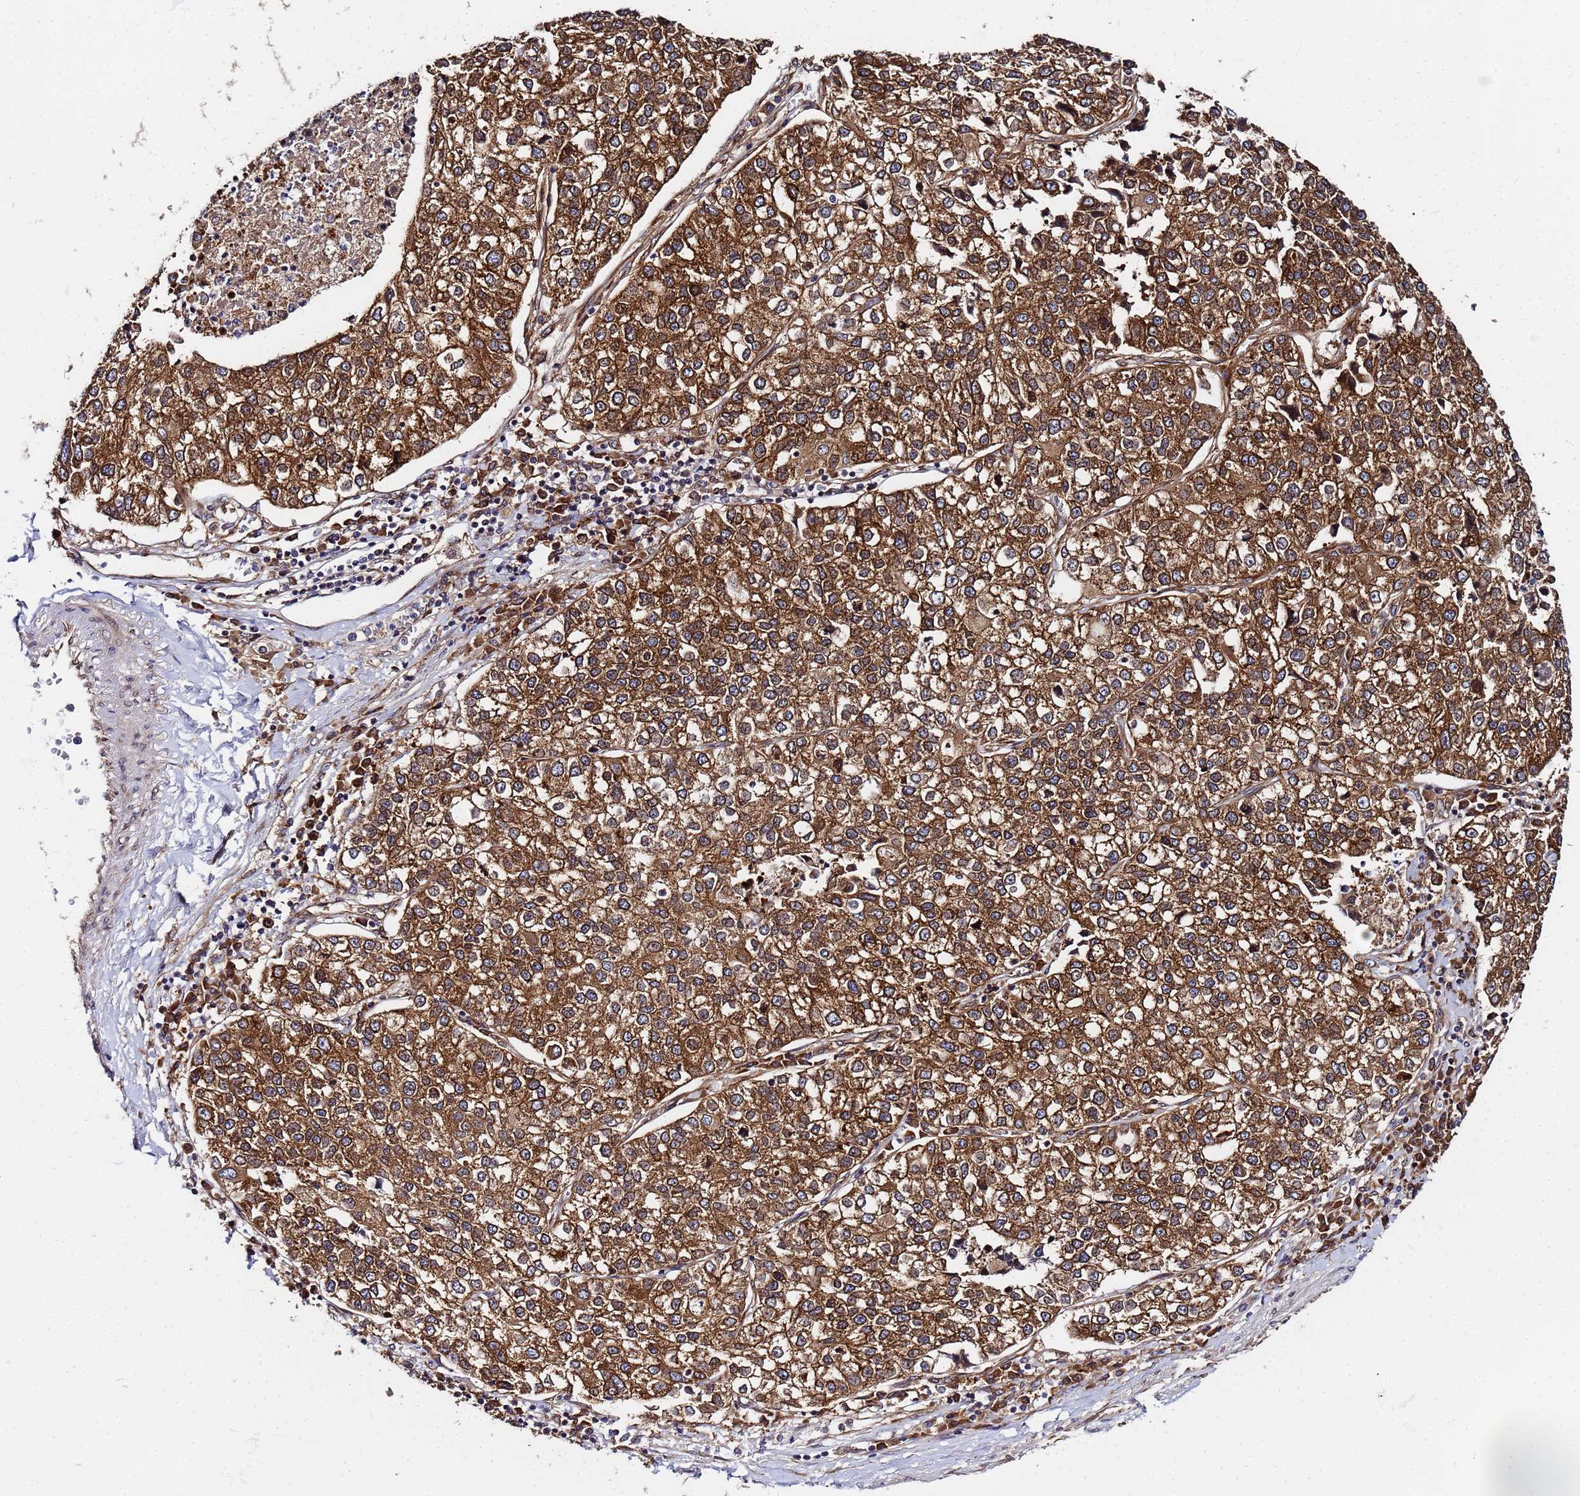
{"staining": {"intensity": "strong", "quantity": ">75%", "location": "cytoplasmic/membranous"}, "tissue": "lung cancer", "cell_type": "Tumor cells", "image_type": "cancer", "snomed": [{"axis": "morphology", "description": "Adenocarcinoma, NOS"}, {"axis": "topography", "description": "Lung"}], "caption": "Human lung cancer stained for a protein (brown) shows strong cytoplasmic/membranous positive positivity in about >75% of tumor cells.", "gene": "UNC93B1", "patient": {"sex": "male", "age": 49}}